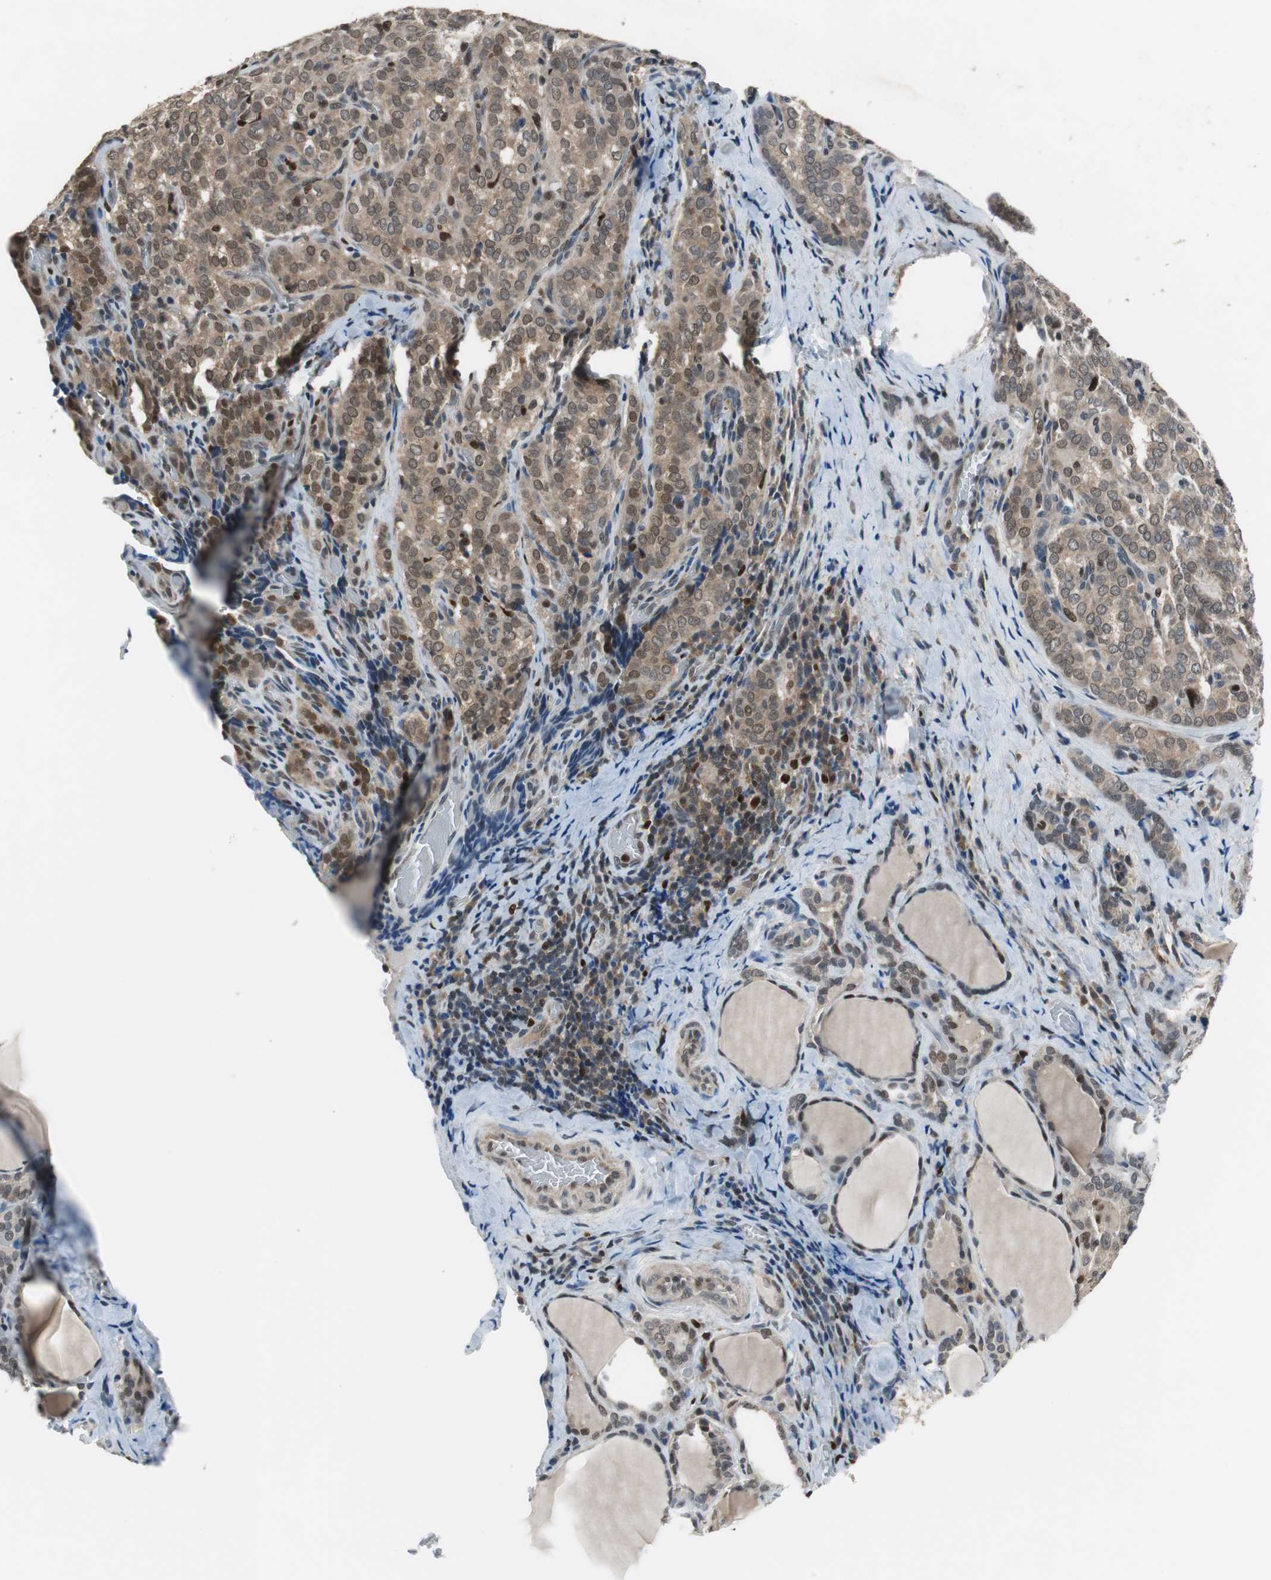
{"staining": {"intensity": "moderate", "quantity": "25%-75%", "location": "cytoplasmic/membranous"}, "tissue": "thyroid cancer", "cell_type": "Tumor cells", "image_type": "cancer", "snomed": [{"axis": "morphology", "description": "Papillary adenocarcinoma, NOS"}, {"axis": "topography", "description": "Thyroid gland"}], "caption": "Brown immunohistochemical staining in human thyroid cancer (papillary adenocarcinoma) demonstrates moderate cytoplasmic/membranous expression in about 25%-75% of tumor cells. The protein of interest is shown in brown color, while the nuclei are stained blue.", "gene": "MAFB", "patient": {"sex": "female", "age": 30}}